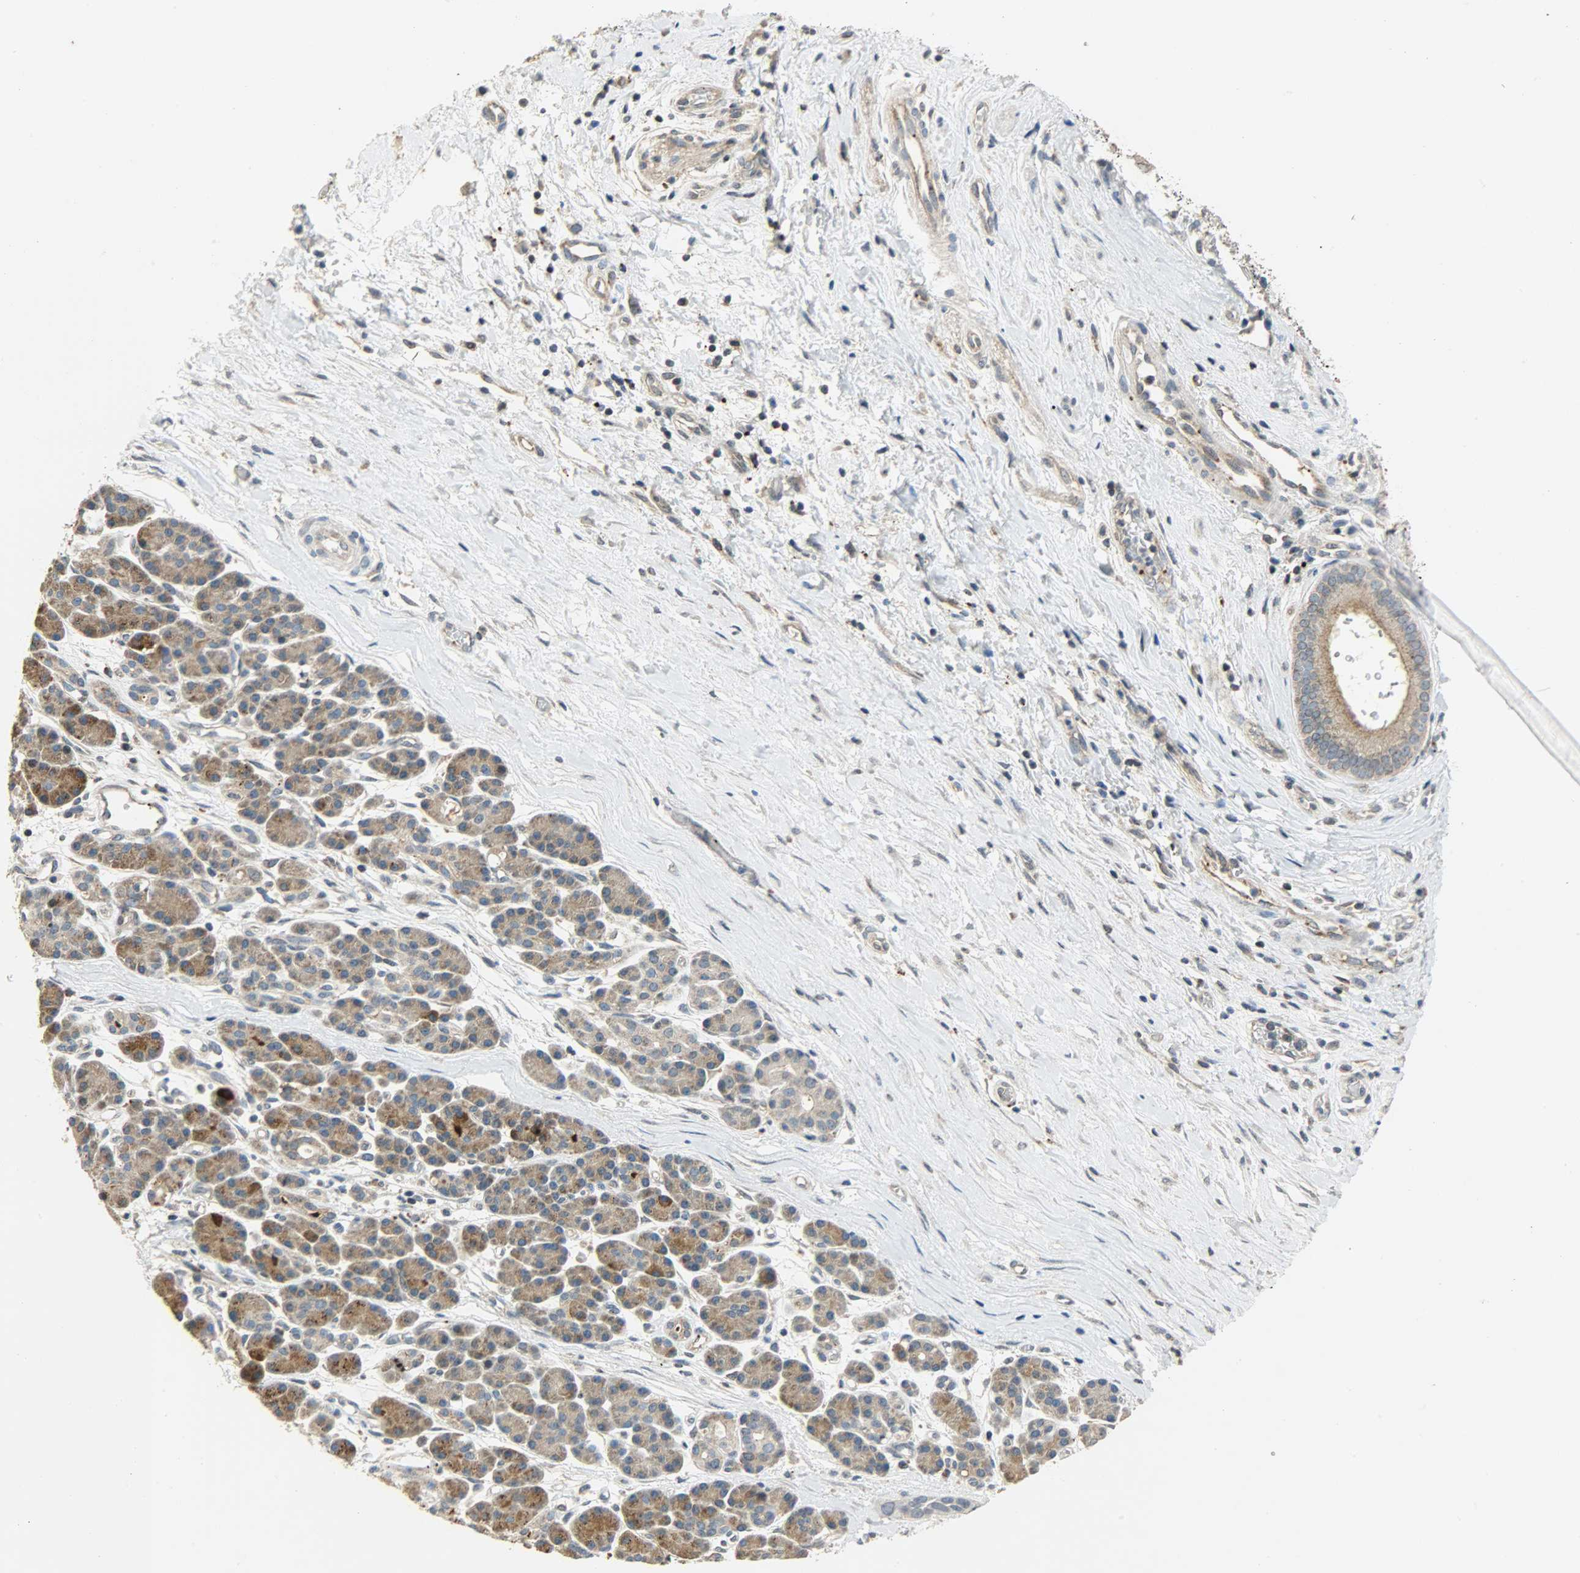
{"staining": {"intensity": "weak", "quantity": ">75%", "location": "cytoplasmic/membranous"}, "tissue": "pancreatic cancer", "cell_type": "Tumor cells", "image_type": "cancer", "snomed": [{"axis": "morphology", "description": "Adenocarcinoma, NOS"}, {"axis": "topography", "description": "Pancreas"}], "caption": "The micrograph demonstrates staining of adenocarcinoma (pancreatic), revealing weak cytoplasmic/membranous protein positivity (brown color) within tumor cells. (DAB IHC, brown staining for protein, blue staining for nuclei).", "gene": "GIT2", "patient": {"sex": "female", "age": 60}}